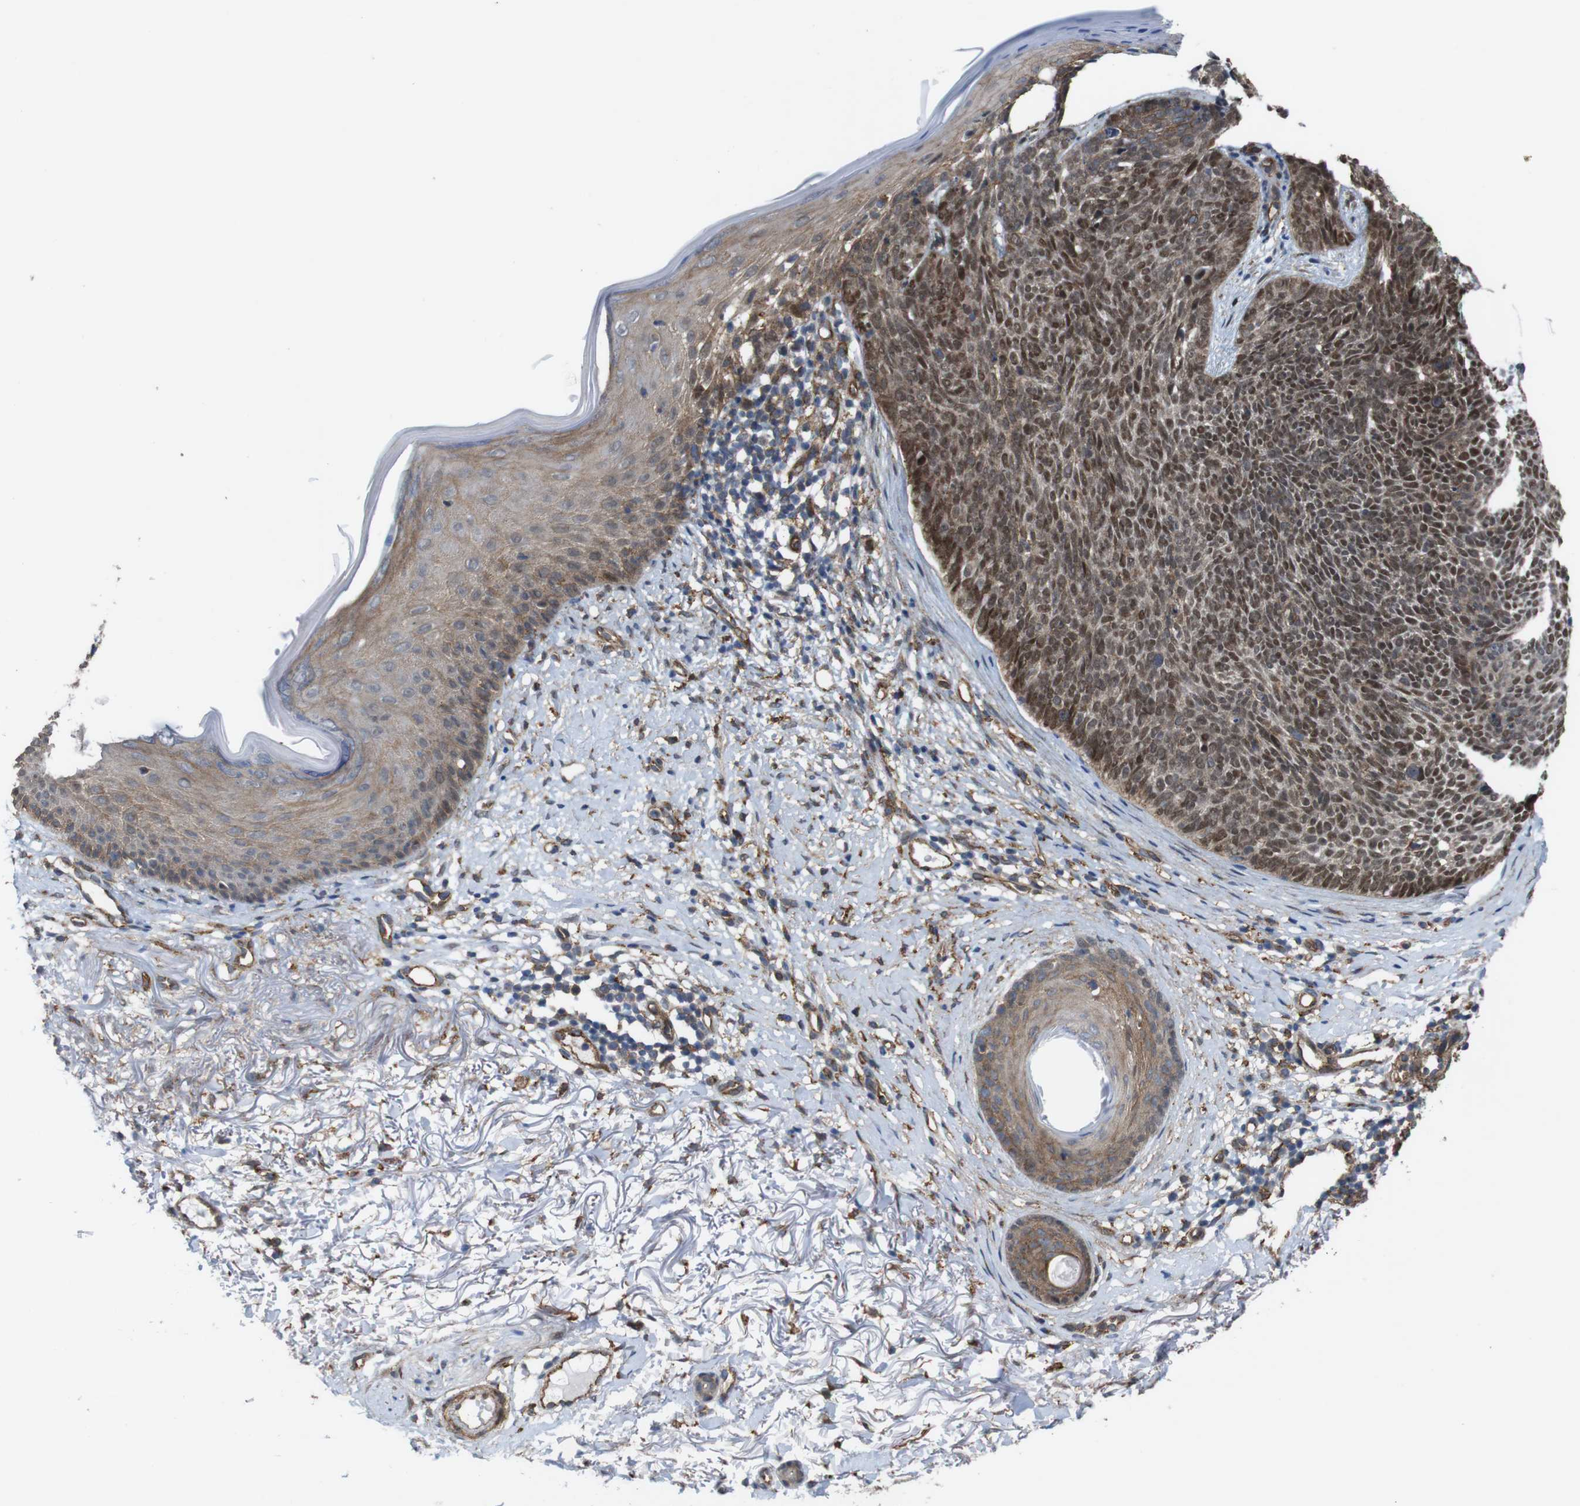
{"staining": {"intensity": "moderate", "quantity": ">75%", "location": "cytoplasmic/membranous,nuclear"}, "tissue": "skin cancer", "cell_type": "Tumor cells", "image_type": "cancer", "snomed": [{"axis": "morphology", "description": "Basal cell carcinoma"}, {"axis": "topography", "description": "Skin"}], "caption": "Human skin basal cell carcinoma stained with a brown dye displays moderate cytoplasmic/membranous and nuclear positive staining in about >75% of tumor cells.", "gene": "PTGER4", "patient": {"sex": "female", "age": 70}}